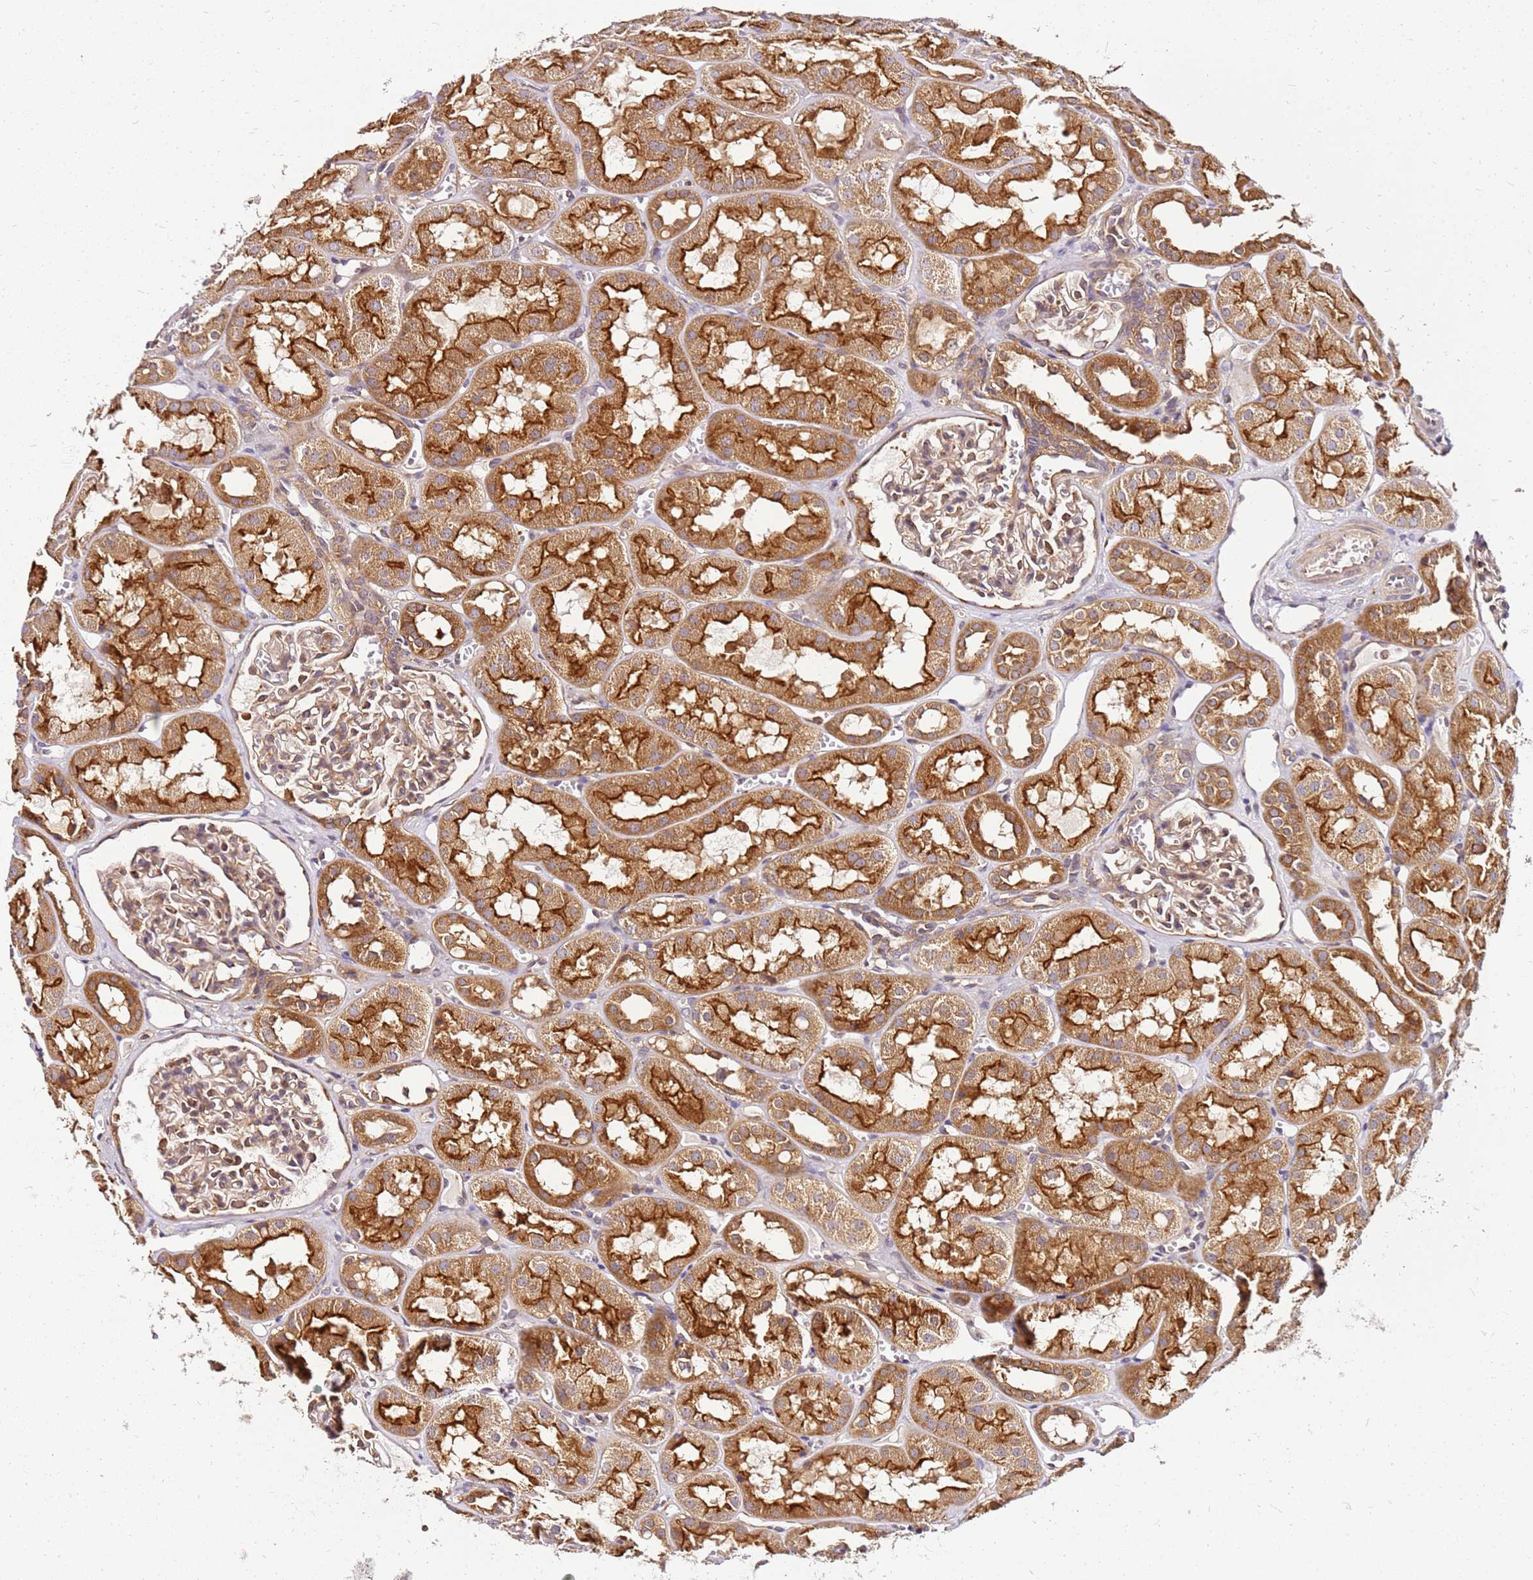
{"staining": {"intensity": "weak", "quantity": "25%-75%", "location": "cytoplasmic/membranous"}, "tissue": "kidney", "cell_type": "Cells in glomeruli", "image_type": "normal", "snomed": [{"axis": "morphology", "description": "Normal tissue, NOS"}, {"axis": "topography", "description": "Kidney"}], "caption": "Immunohistochemistry (IHC) histopathology image of normal kidney stained for a protein (brown), which reveals low levels of weak cytoplasmic/membranous staining in approximately 25%-75% of cells in glomeruli.", "gene": "PIH1D1", "patient": {"sex": "male", "age": 16}}